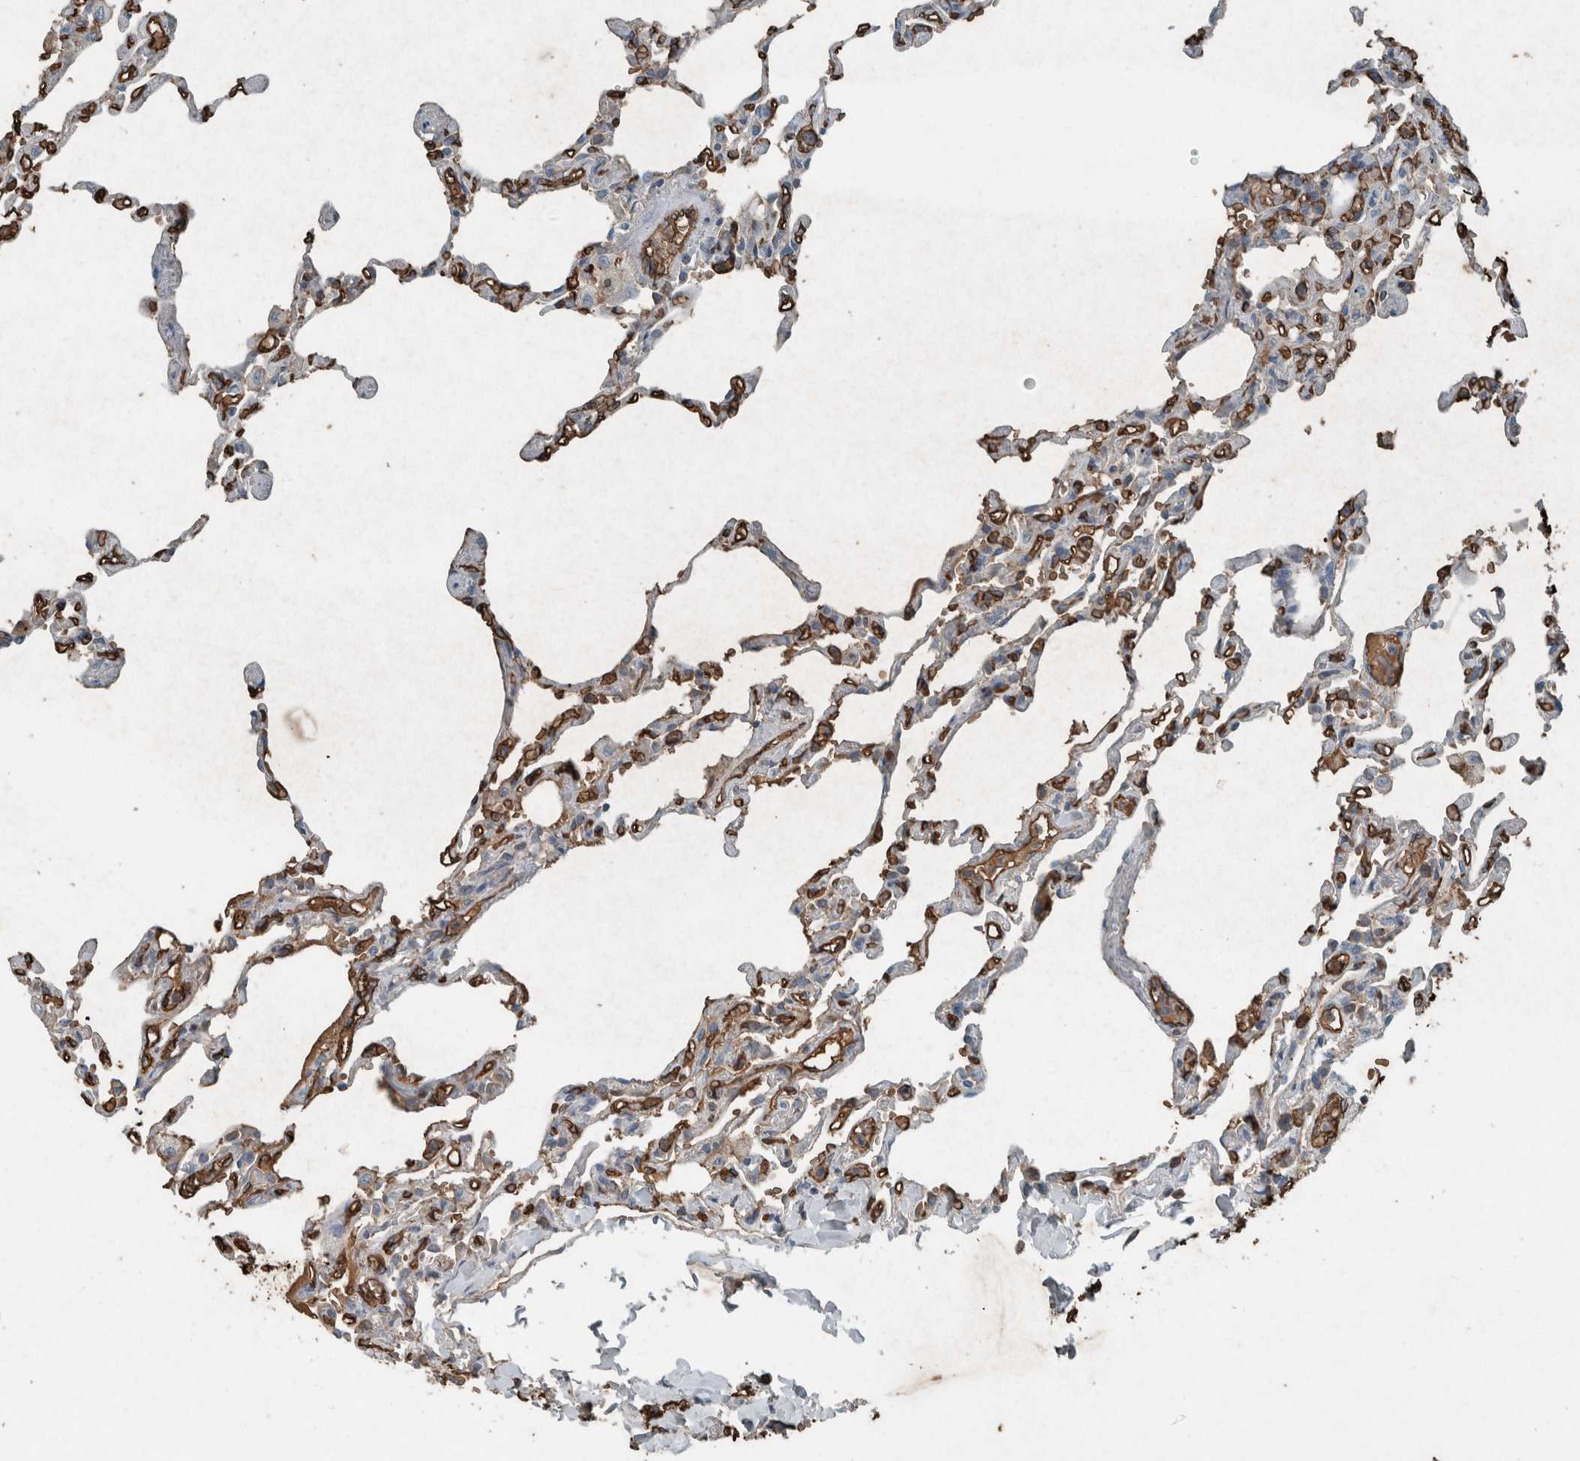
{"staining": {"intensity": "moderate", "quantity": ">75%", "location": "cytoplasmic/membranous"}, "tissue": "lung", "cell_type": "Alveolar cells", "image_type": "normal", "snomed": [{"axis": "morphology", "description": "Normal tissue, NOS"}, {"axis": "topography", "description": "Lung"}], "caption": "Immunohistochemical staining of normal human lung exhibits moderate cytoplasmic/membranous protein positivity in approximately >75% of alveolar cells.", "gene": "LBP", "patient": {"sex": "male", "age": 21}}